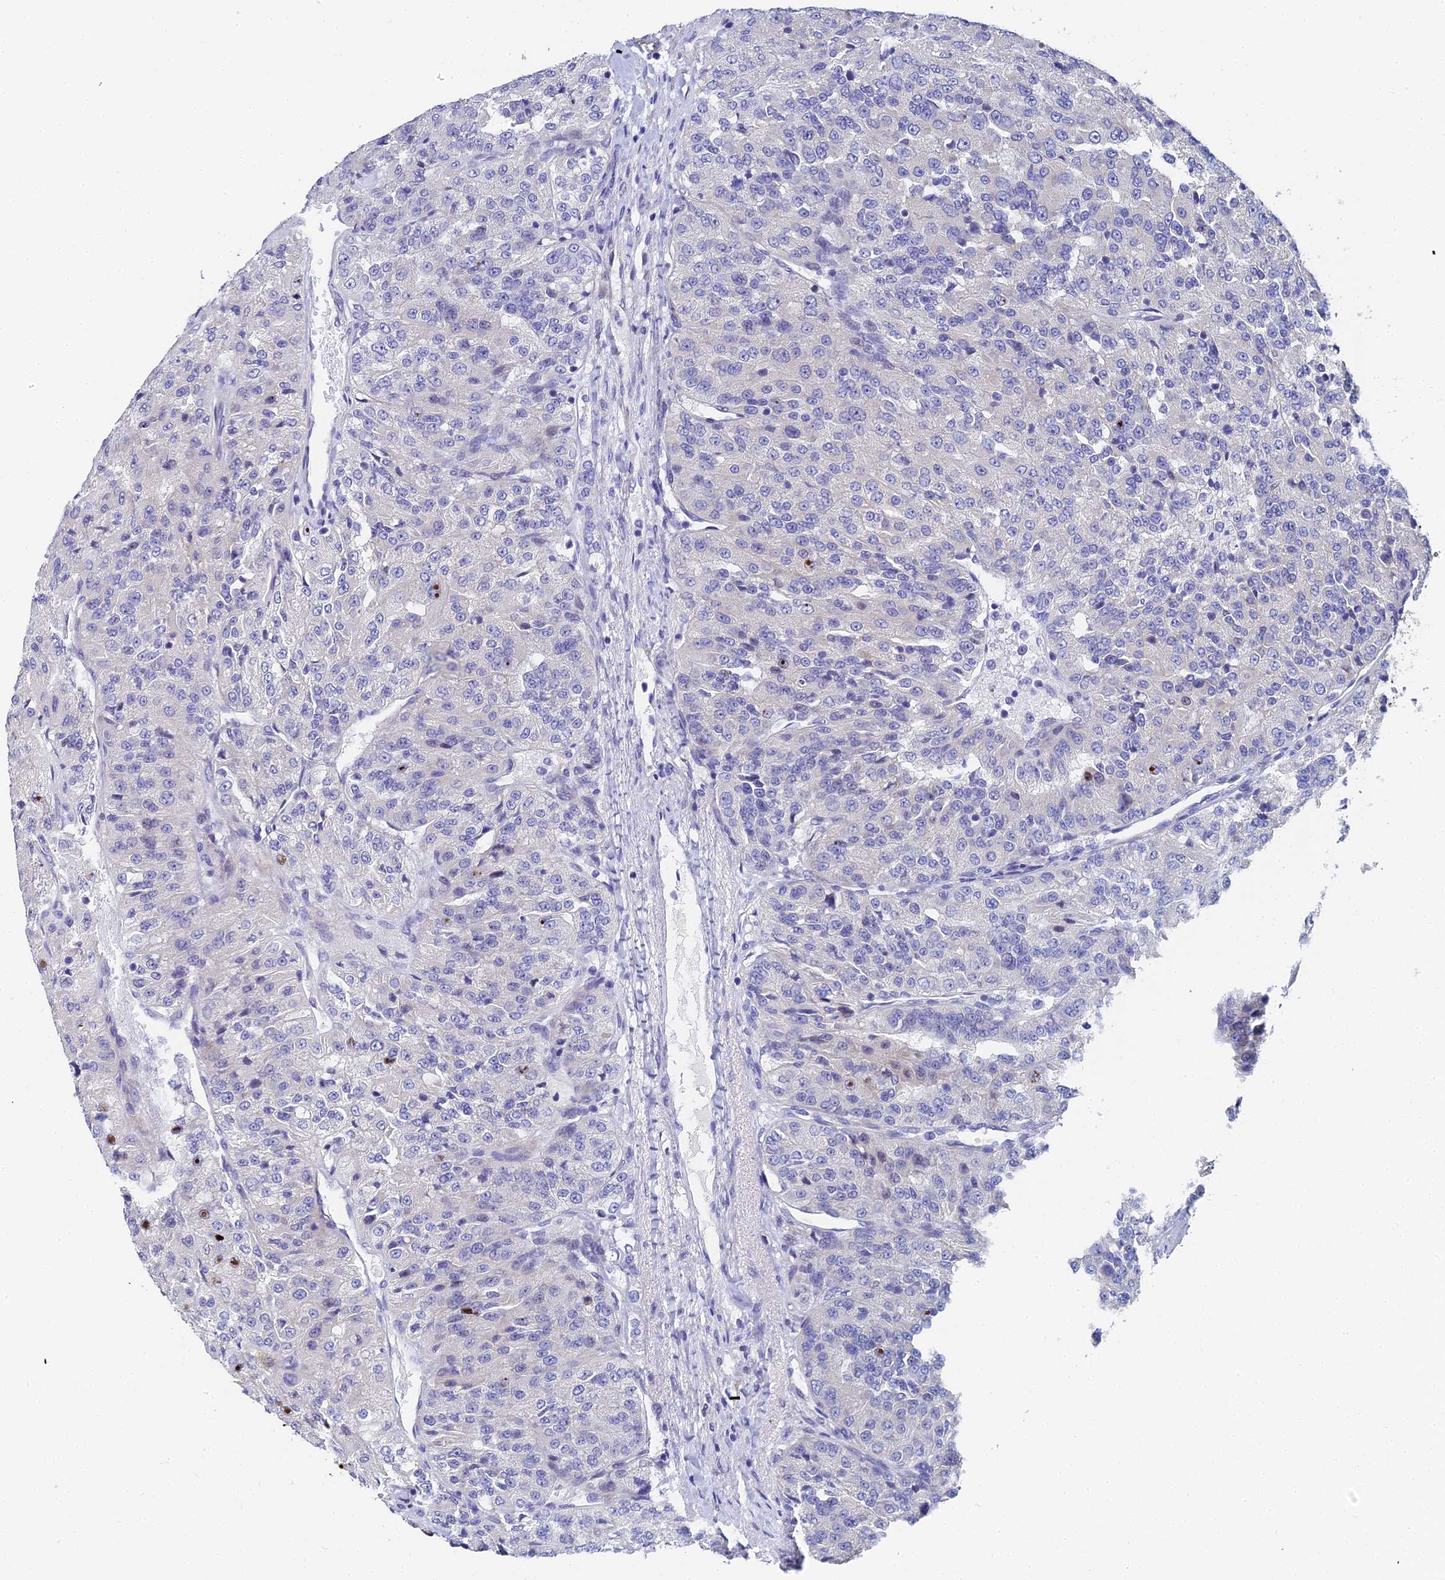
{"staining": {"intensity": "strong", "quantity": "<25%", "location": "nuclear"}, "tissue": "renal cancer", "cell_type": "Tumor cells", "image_type": "cancer", "snomed": [{"axis": "morphology", "description": "Adenocarcinoma, NOS"}, {"axis": "topography", "description": "Kidney"}], "caption": "IHC (DAB) staining of human renal cancer reveals strong nuclear protein staining in about <25% of tumor cells.", "gene": "ENSG00000268674", "patient": {"sex": "female", "age": 63}}